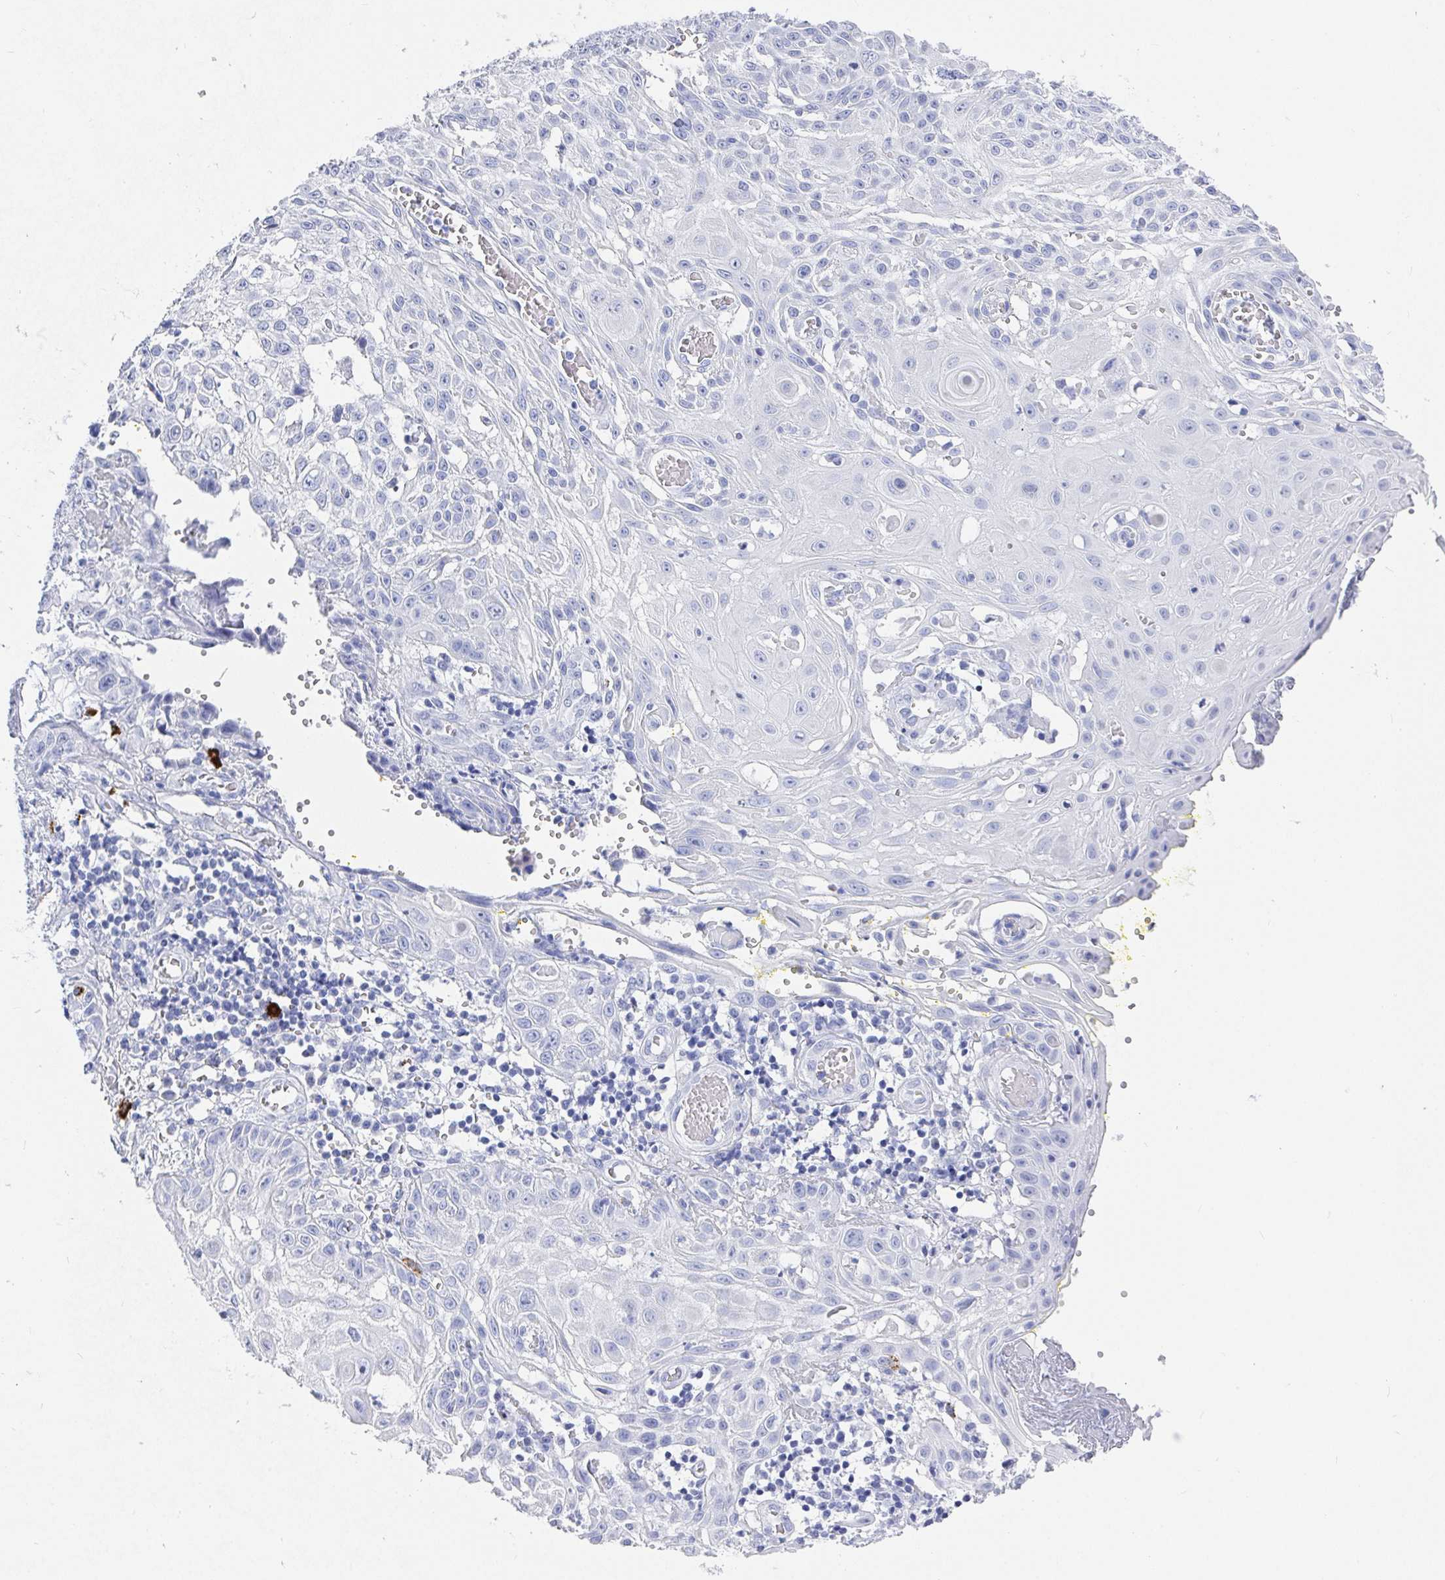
{"staining": {"intensity": "negative", "quantity": "none", "location": "none"}, "tissue": "skin cancer", "cell_type": "Tumor cells", "image_type": "cancer", "snomed": [{"axis": "morphology", "description": "Squamous cell carcinoma, NOS"}, {"axis": "topography", "description": "Skin"}, {"axis": "topography", "description": "Vulva"}], "caption": "High magnification brightfield microscopy of skin cancer (squamous cell carcinoma) stained with DAB (3,3'-diaminobenzidine) (brown) and counterstained with hematoxylin (blue): tumor cells show no significant expression.", "gene": "GRIA1", "patient": {"sex": "female", "age": 71}}